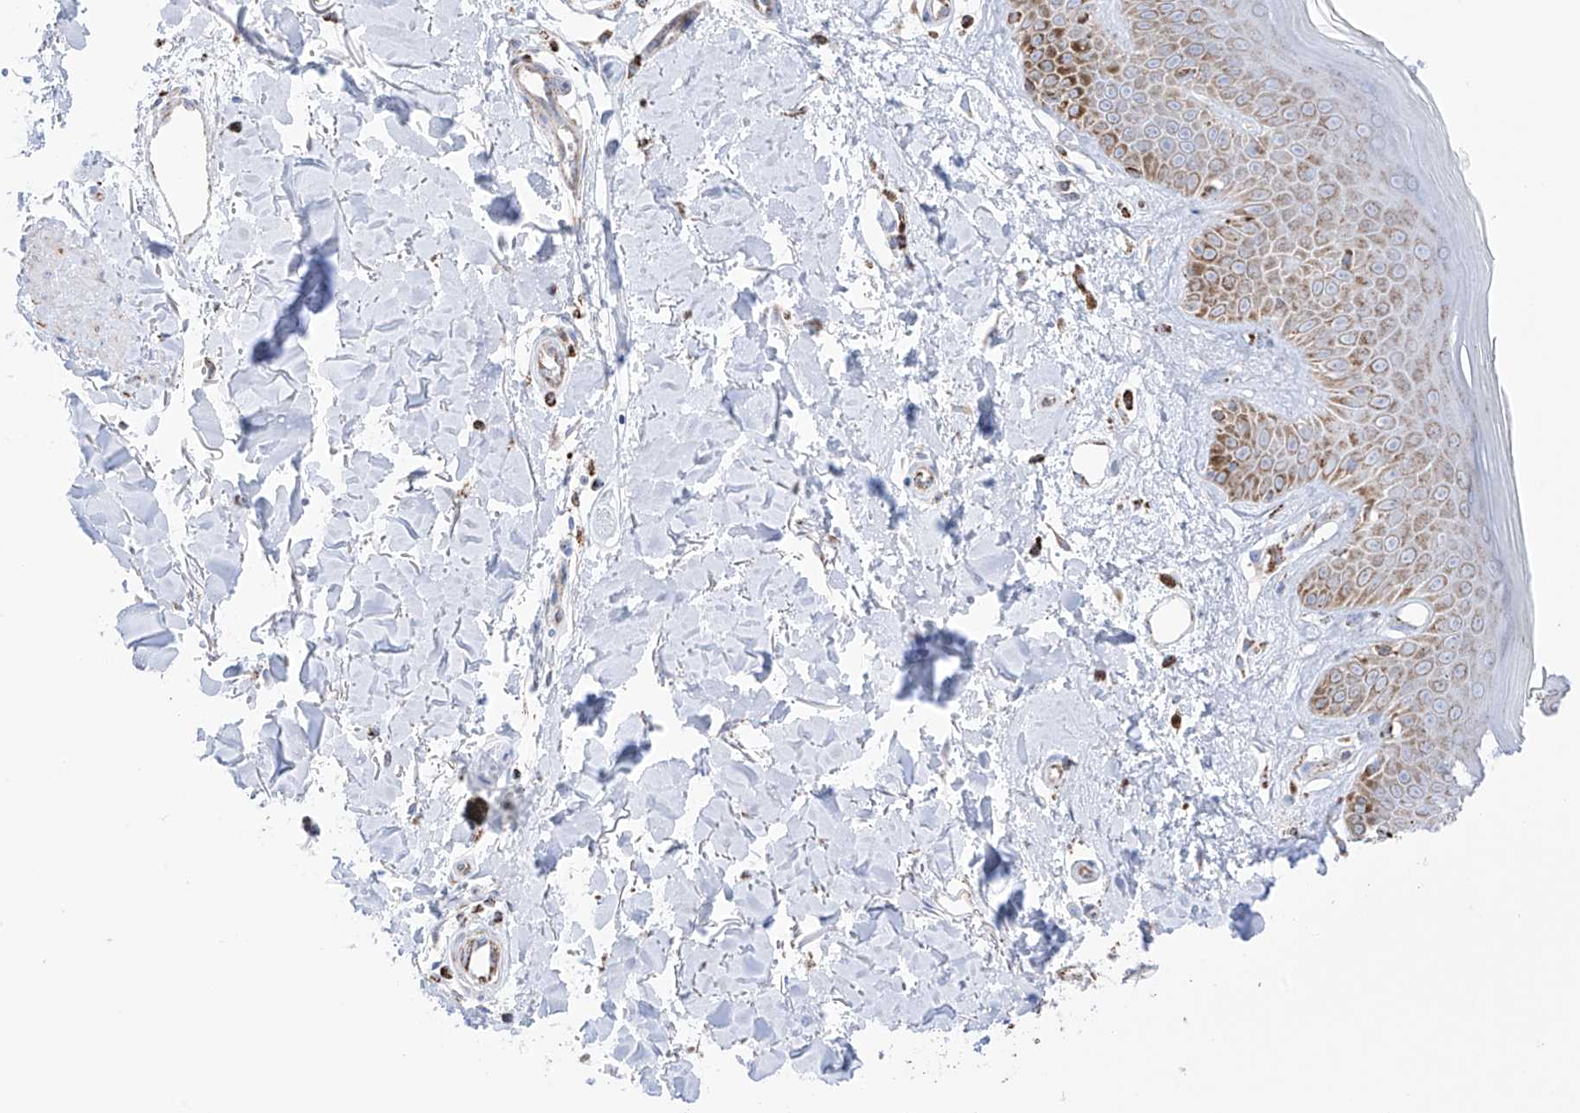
{"staining": {"intensity": "weak", "quantity": "25%-75%", "location": "cytoplasmic/membranous"}, "tissue": "skin", "cell_type": "Fibroblasts", "image_type": "normal", "snomed": [{"axis": "morphology", "description": "Normal tissue, NOS"}, {"axis": "topography", "description": "Skin"}], "caption": "Skin stained with DAB (3,3'-diaminobenzidine) IHC reveals low levels of weak cytoplasmic/membranous expression in approximately 25%-75% of fibroblasts. (DAB (3,3'-diaminobenzidine) IHC, brown staining for protein, blue staining for nuclei).", "gene": "XKR3", "patient": {"sex": "female", "age": 64}}